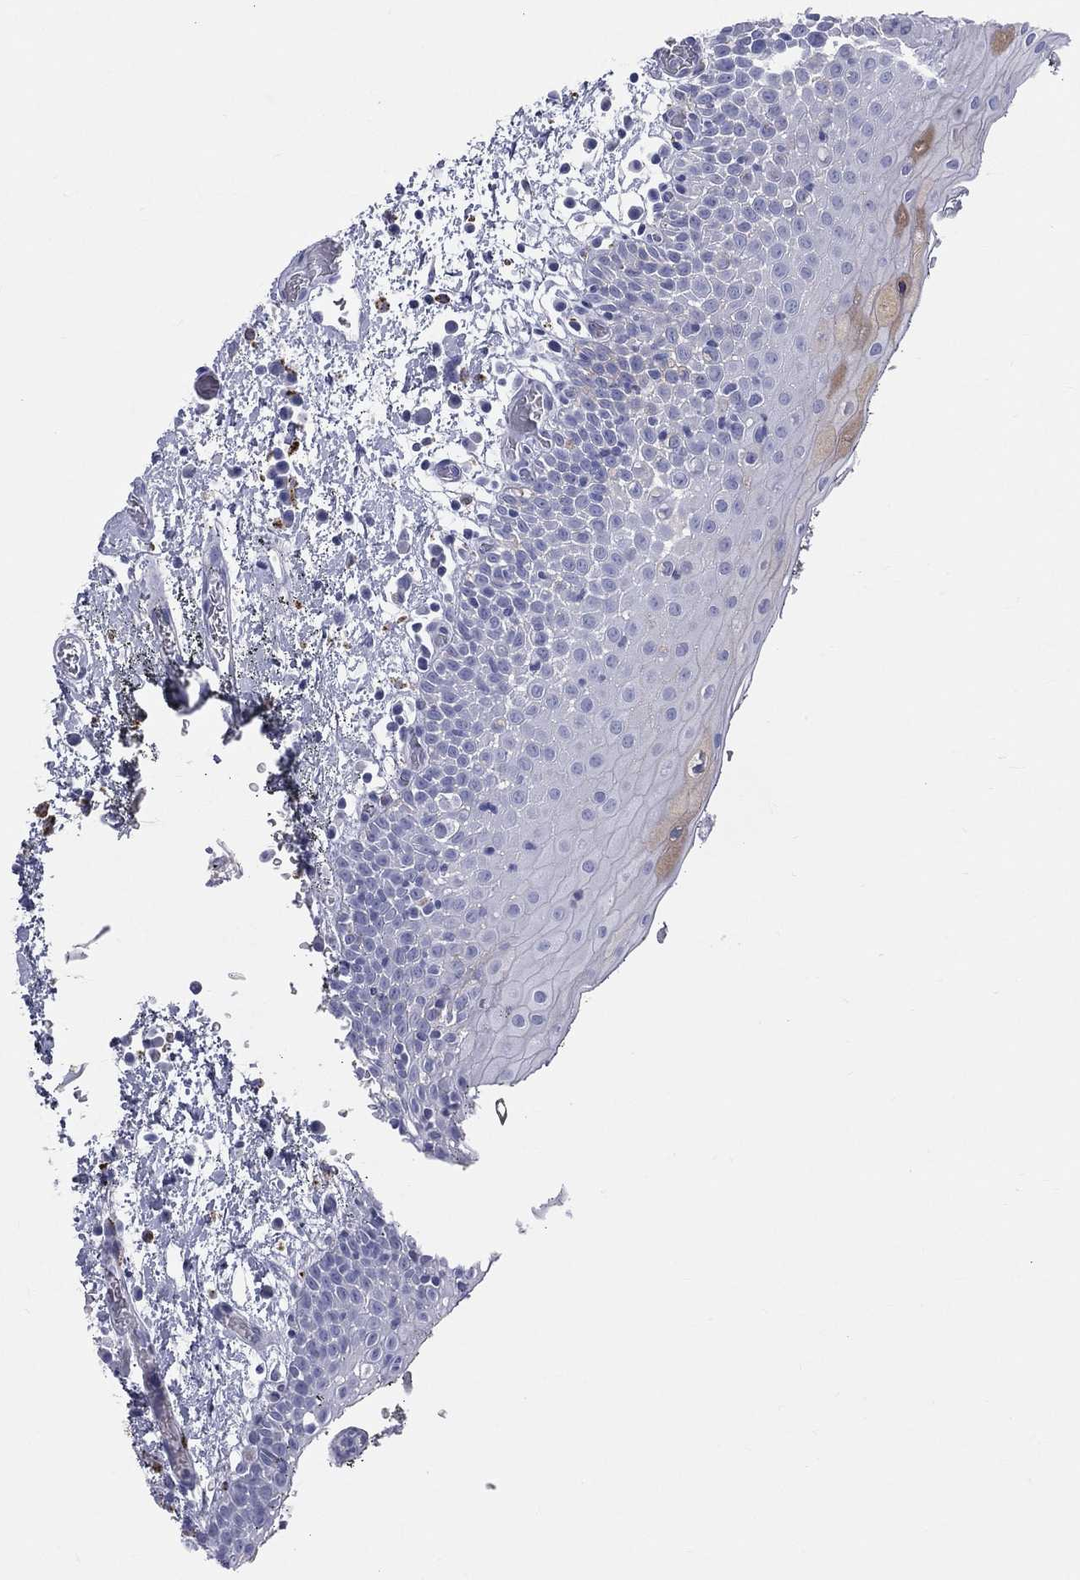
{"staining": {"intensity": "negative", "quantity": "none", "location": "none"}, "tissue": "oral mucosa", "cell_type": "Squamous epithelial cells", "image_type": "normal", "snomed": [{"axis": "morphology", "description": "Normal tissue, NOS"}, {"axis": "morphology", "description": "Squamous cell carcinoma, NOS"}, {"axis": "topography", "description": "Oral tissue"}, {"axis": "topography", "description": "Tounge, NOS"}, {"axis": "topography", "description": "Head-Neck"}], "caption": "Immunohistochemistry (IHC) micrograph of unremarkable oral mucosa stained for a protein (brown), which exhibits no expression in squamous epithelial cells. (Stains: DAB immunohistochemistry with hematoxylin counter stain, Microscopy: brightfield microscopy at high magnification).", "gene": "HP", "patient": {"sex": "female", "age": 80}}